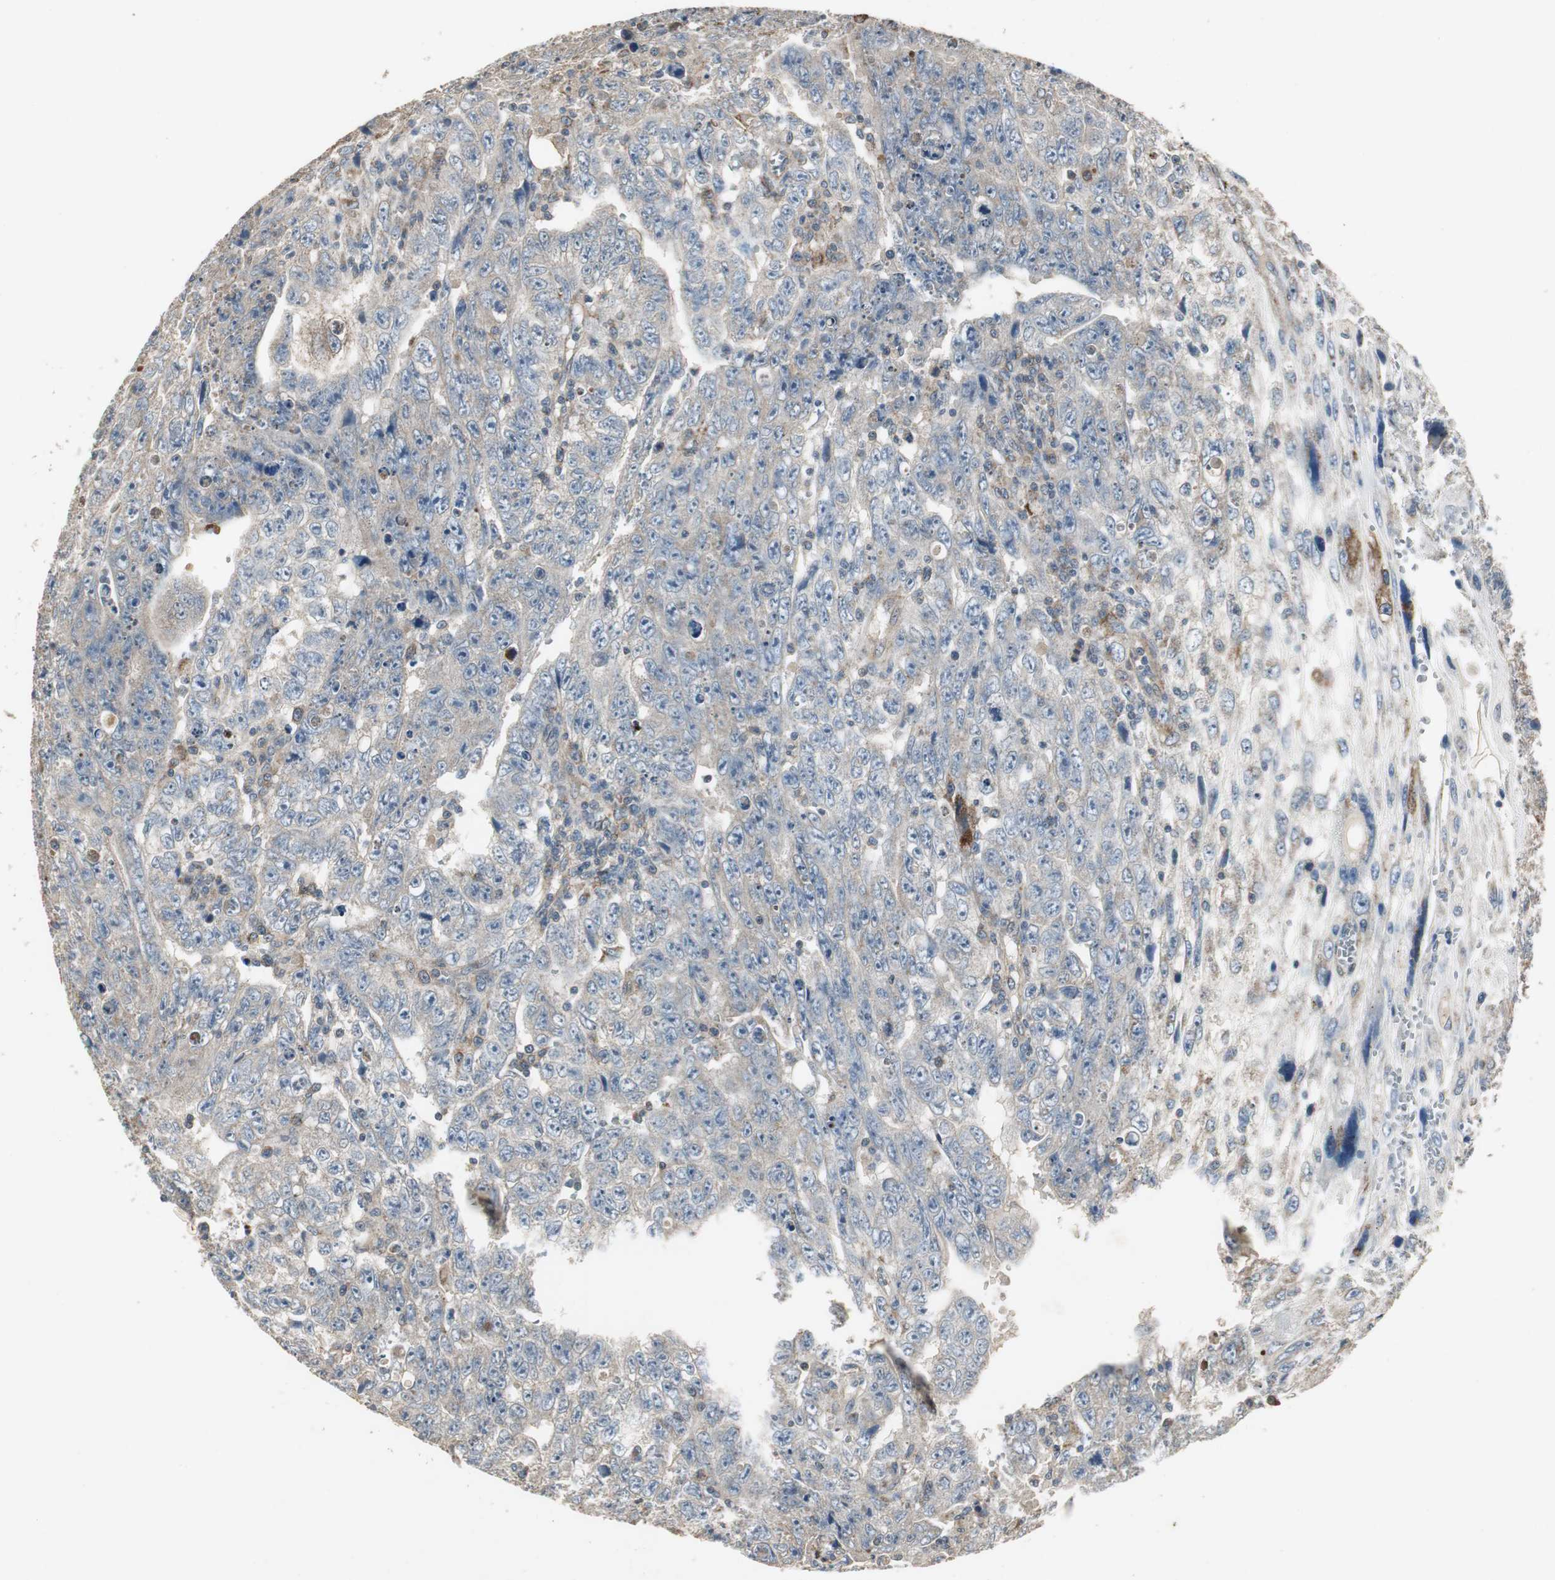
{"staining": {"intensity": "weak", "quantity": ">75%", "location": "cytoplasmic/membranous"}, "tissue": "testis cancer", "cell_type": "Tumor cells", "image_type": "cancer", "snomed": [{"axis": "morphology", "description": "Carcinoma, Embryonal, NOS"}, {"axis": "topography", "description": "Testis"}], "caption": "Weak cytoplasmic/membranous staining for a protein is present in approximately >75% of tumor cells of testis cancer (embryonal carcinoma) using IHC.", "gene": "JTB", "patient": {"sex": "male", "age": 28}}